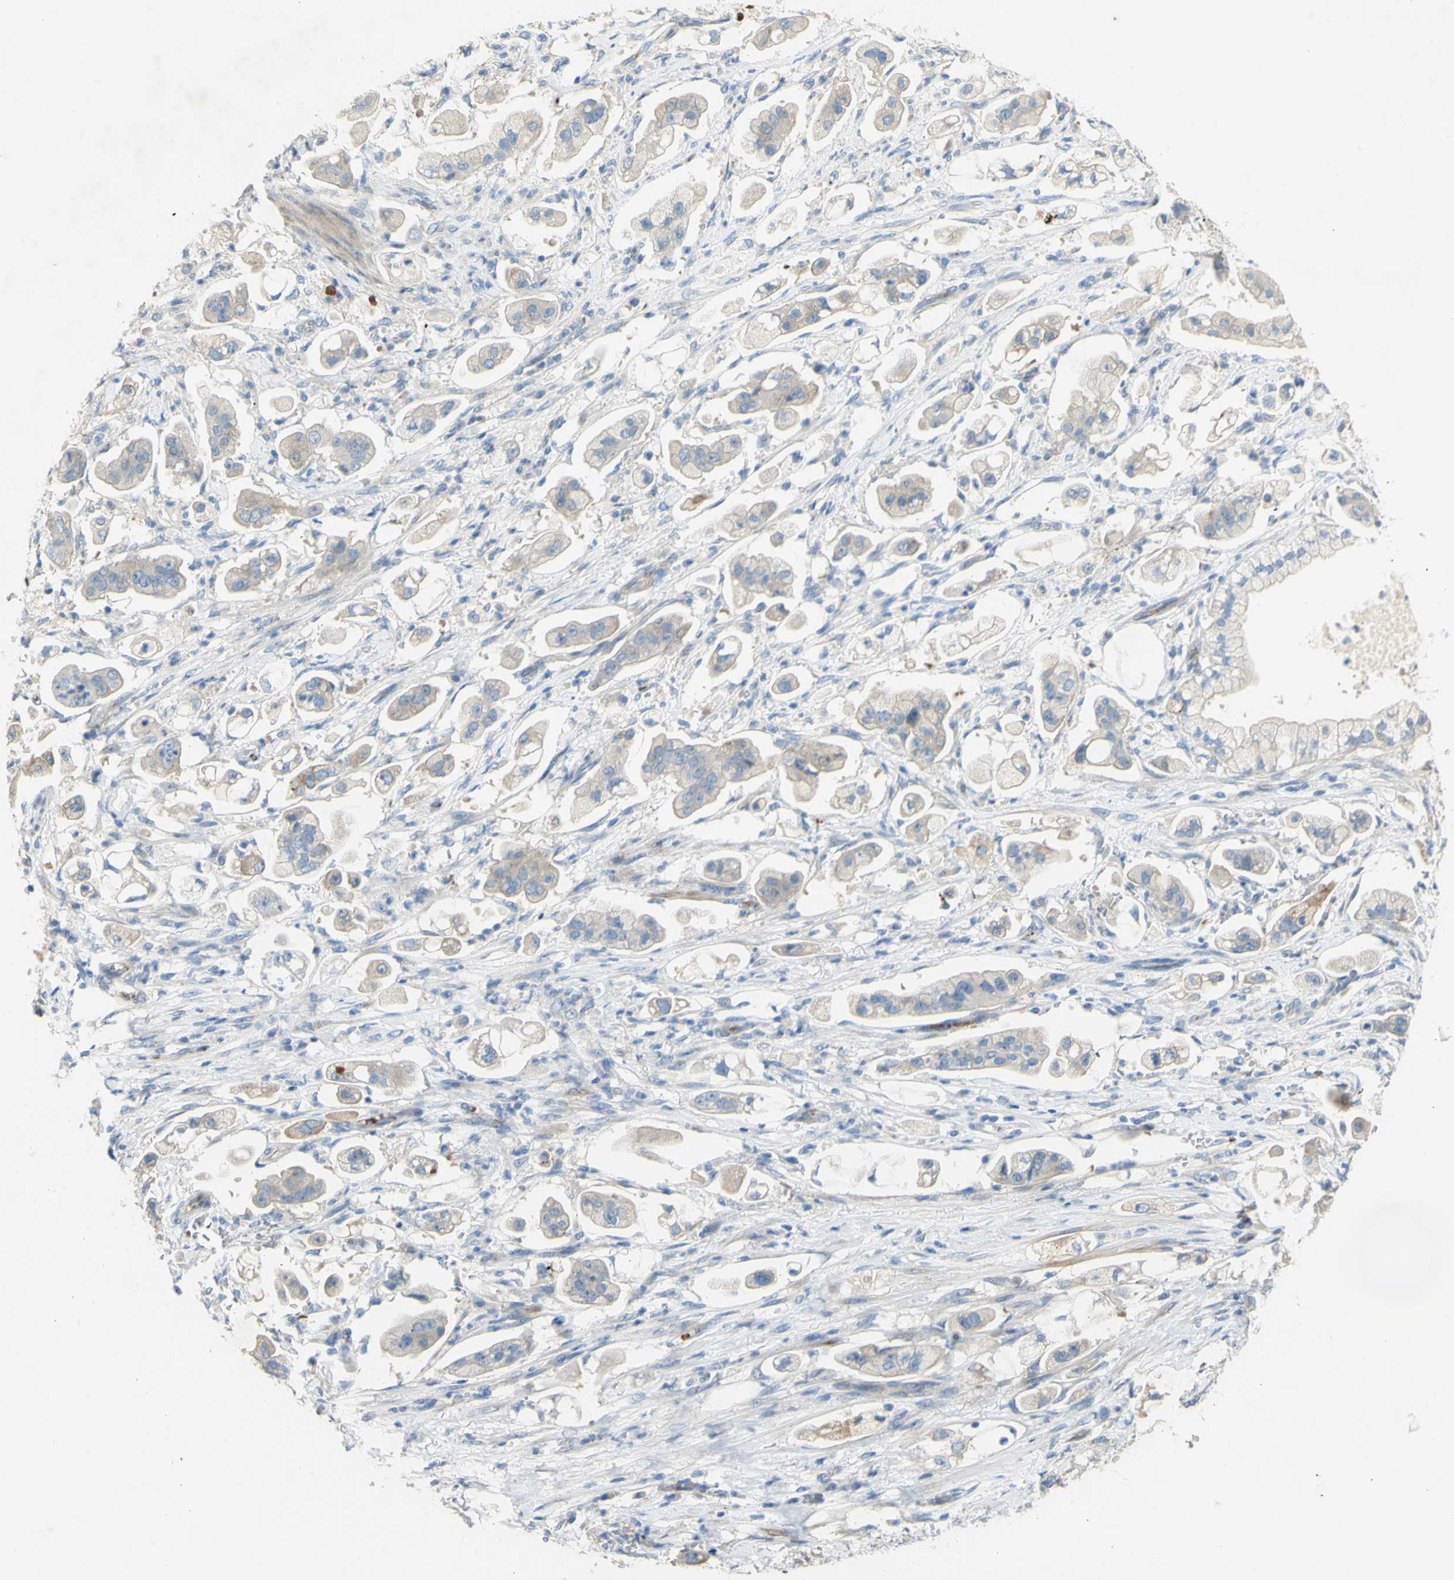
{"staining": {"intensity": "weak", "quantity": "<25%", "location": "cytoplasmic/membranous"}, "tissue": "stomach cancer", "cell_type": "Tumor cells", "image_type": "cancer", "snomed": [{"axis": "morphology", "description": "Adenocarcinoma, NOS"}, {"axis": "topography", "description": "Stomach"}], "caption": "Stomach adenocarcinoma was stained to show a protein in brown. There is no significant expression in tumor cells. The staining is performed using DAB (3,3'-diaminobenzidine) brown chromogen with nuclei counter-stained in using hematoxylin.", "gene": "GAN", "patient": {"sex": "male", "age": 62}}